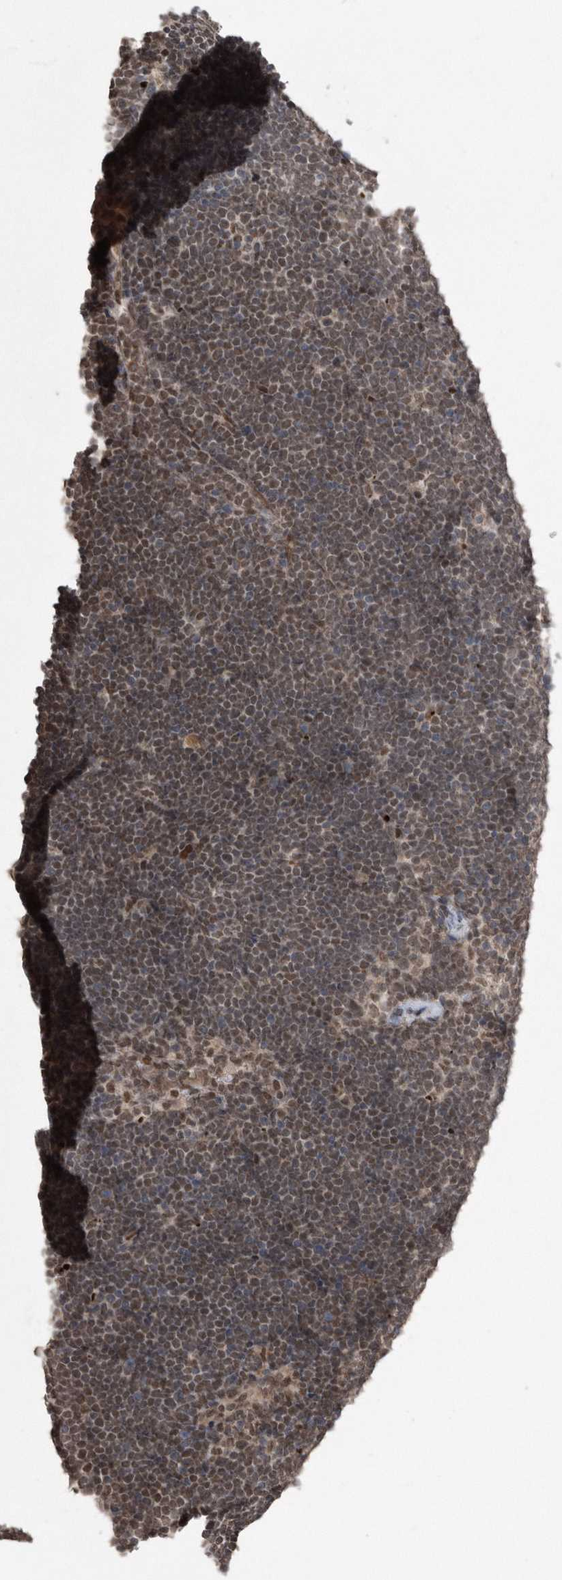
{"staining": {"intensity": "moderate", "quantity": ">75%", "location": "nuclear"}, "tissue": "lymphoma", "cell_type": "Tumor cells", "image_type": "cancer", "snomed": [{"axis": "morphology", "description": "Malignant lymphoma, non-Hodgkin's type, High grade"}, {"axis": "topography", "description": "Lymph node"}], "caption": "Protein expression analysis of lymphoma displays moderate nuclear expression in approximately >75% of tumor cells. The staining was performed using DAB, with brown indicating positive protein expression. Nuclei are stained blue with hematoxylin.", "gene": "TDRD3", "patient": {"sex": "male", "age": 13}}